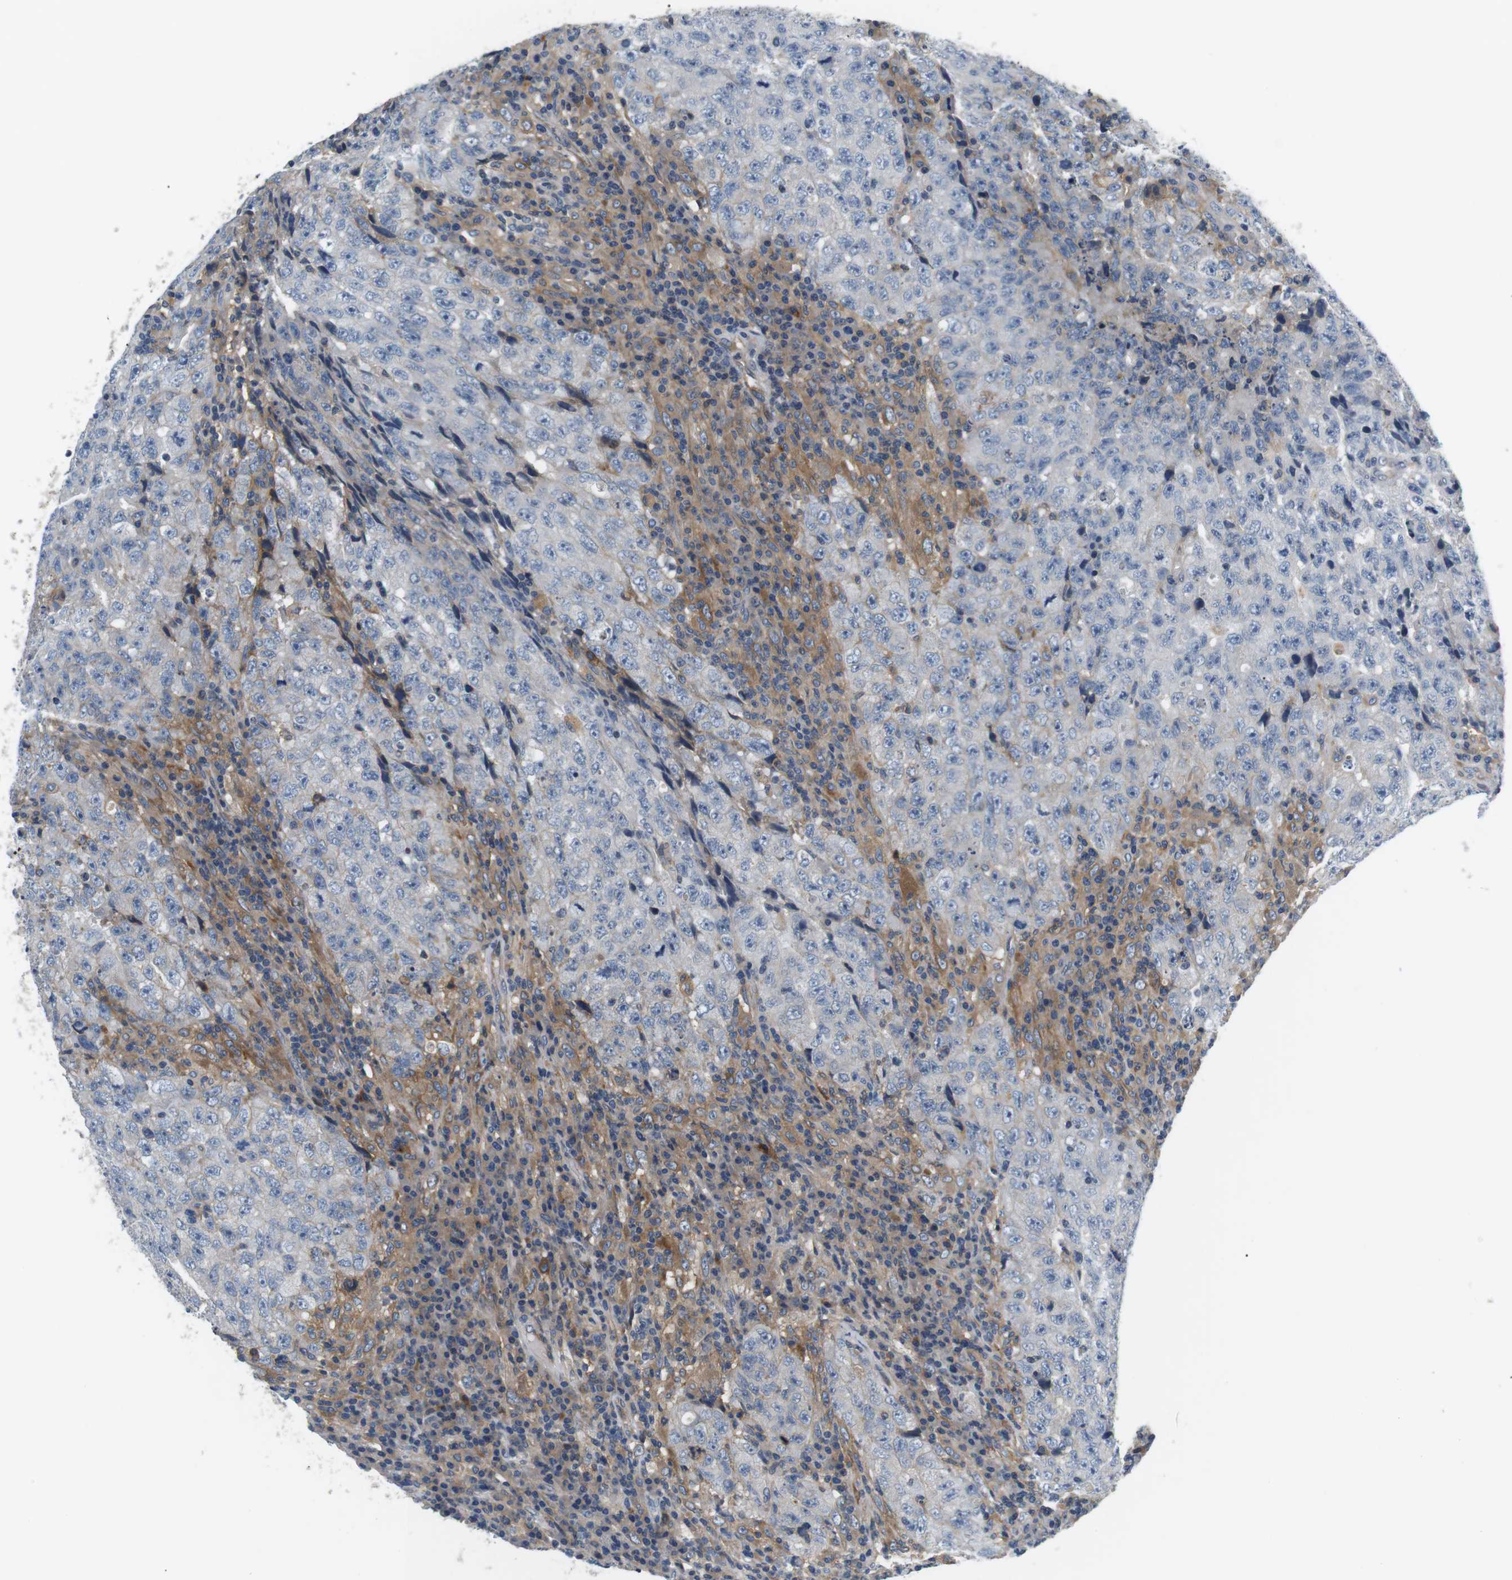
{"staining": {"intensity": "negative", "quantity": "none", "location": "none"}, "tissue": "testis cancer", "cell_type": "Tumor cells", "image_type": "cancer", "snomed": [{"axis": "morphology", "description": "Necrosis, NOS"}, {"axis": "morphology", "description": "Carcinoma, Embryonal, NOS"}, {"axis": "topography", "description": "Testis"}], "caption": "Testis embryonal carcinoma was stained to show a protein in brown. There is no significant expression in tumor cells.", "gene": "SLC30A1", "patient": {"sex": "male", "age": 19}}